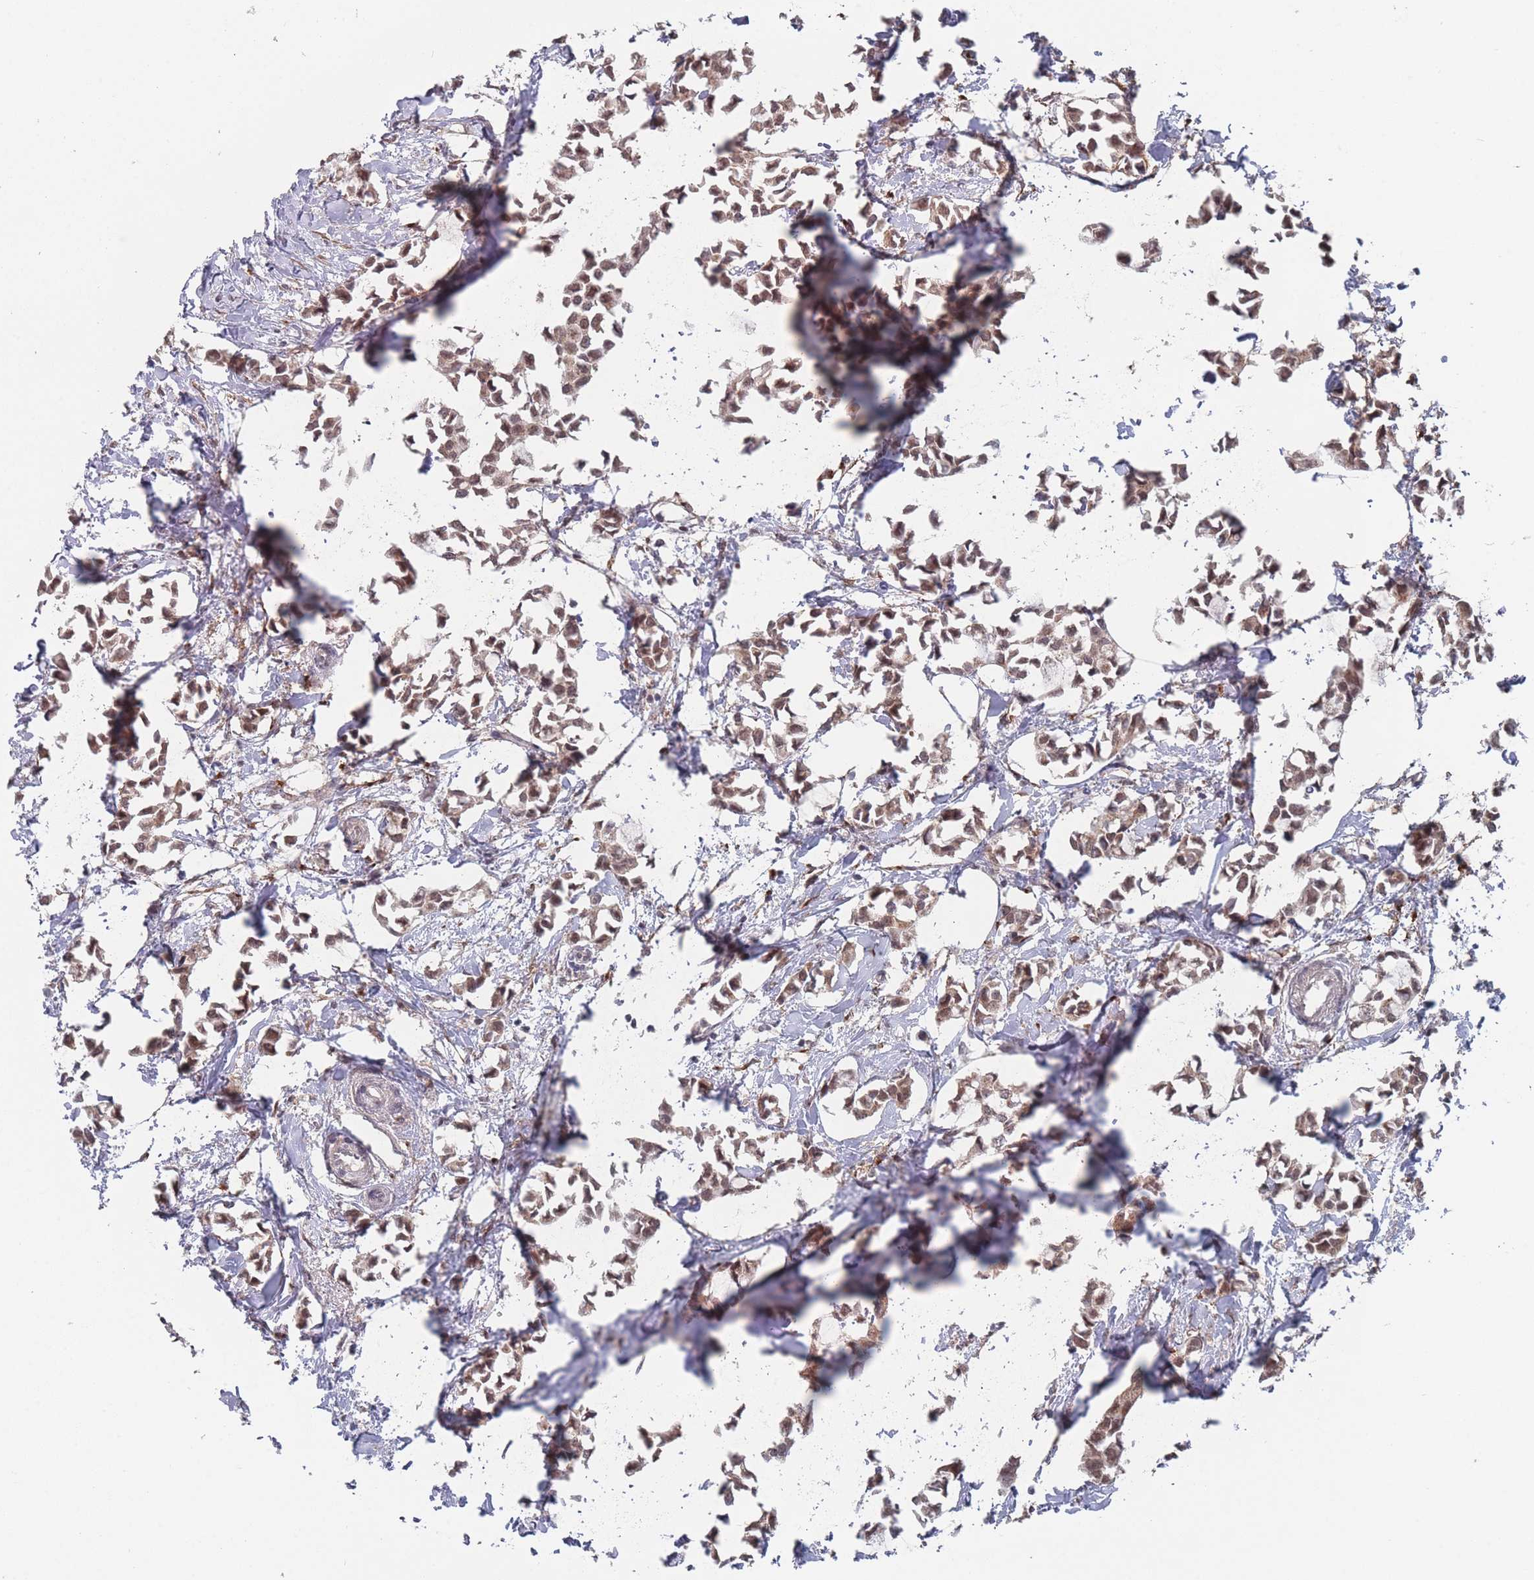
{"staining": {"intensity": "moderate", "quantity": ">75%", "location": "cytoplasmic/membranous"}, "tissue": "breast cancer", "cell_type": "Tumor cells", "image_type": "cancer", "snomed": [{"axis": "morphology", "description": "Duct carcinoma"}, {"axis": "topography", "description": "Breast"}], "caption": "A micrograph of human breast cancer stained for a protein reveals moderate cytoplasmic/membranous brown staining in tumor cells.", "gene": "CNTRL", "patient": {"sex": "female", "age": 73}}